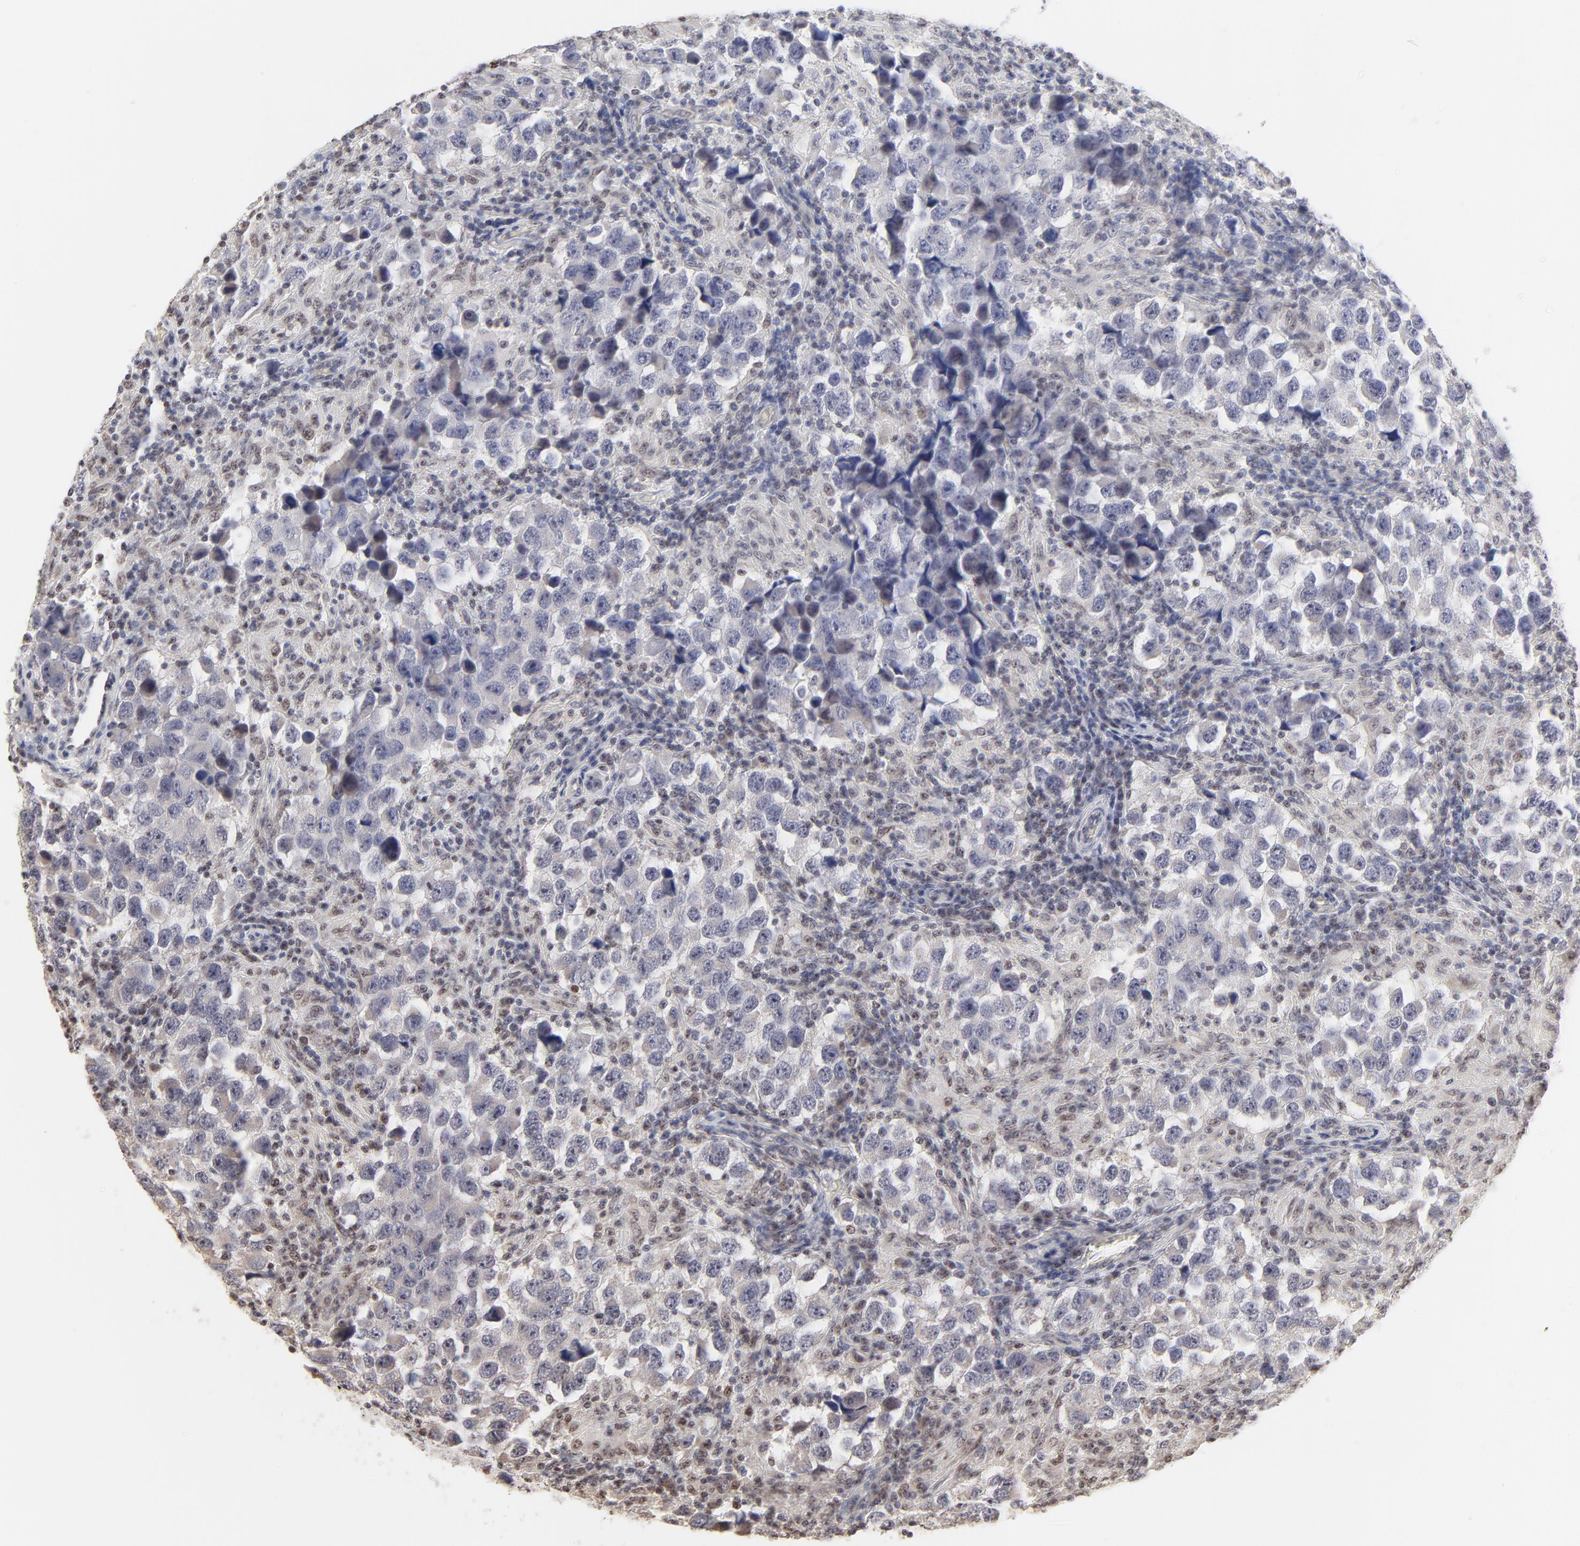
{"staining": {"intensity": "negative", "quantity": "none", "location": "none"}, "tissue": "testis cancer", "cell_type": "Tumor cells", "image_type": "cancer", "snomed": [{"axis": "morphology", "description": "Carcinoma, Embryonal, NOS"}, {"axis": "topography", "description": "Testis"}], "caption": "Testis embryonal carcinoma stained for a protein using immunohistochemistry (IHC) displays no staining tumor cells.", "gene": "NFIL3", "patient": {"sex": "male", "age": 21}}